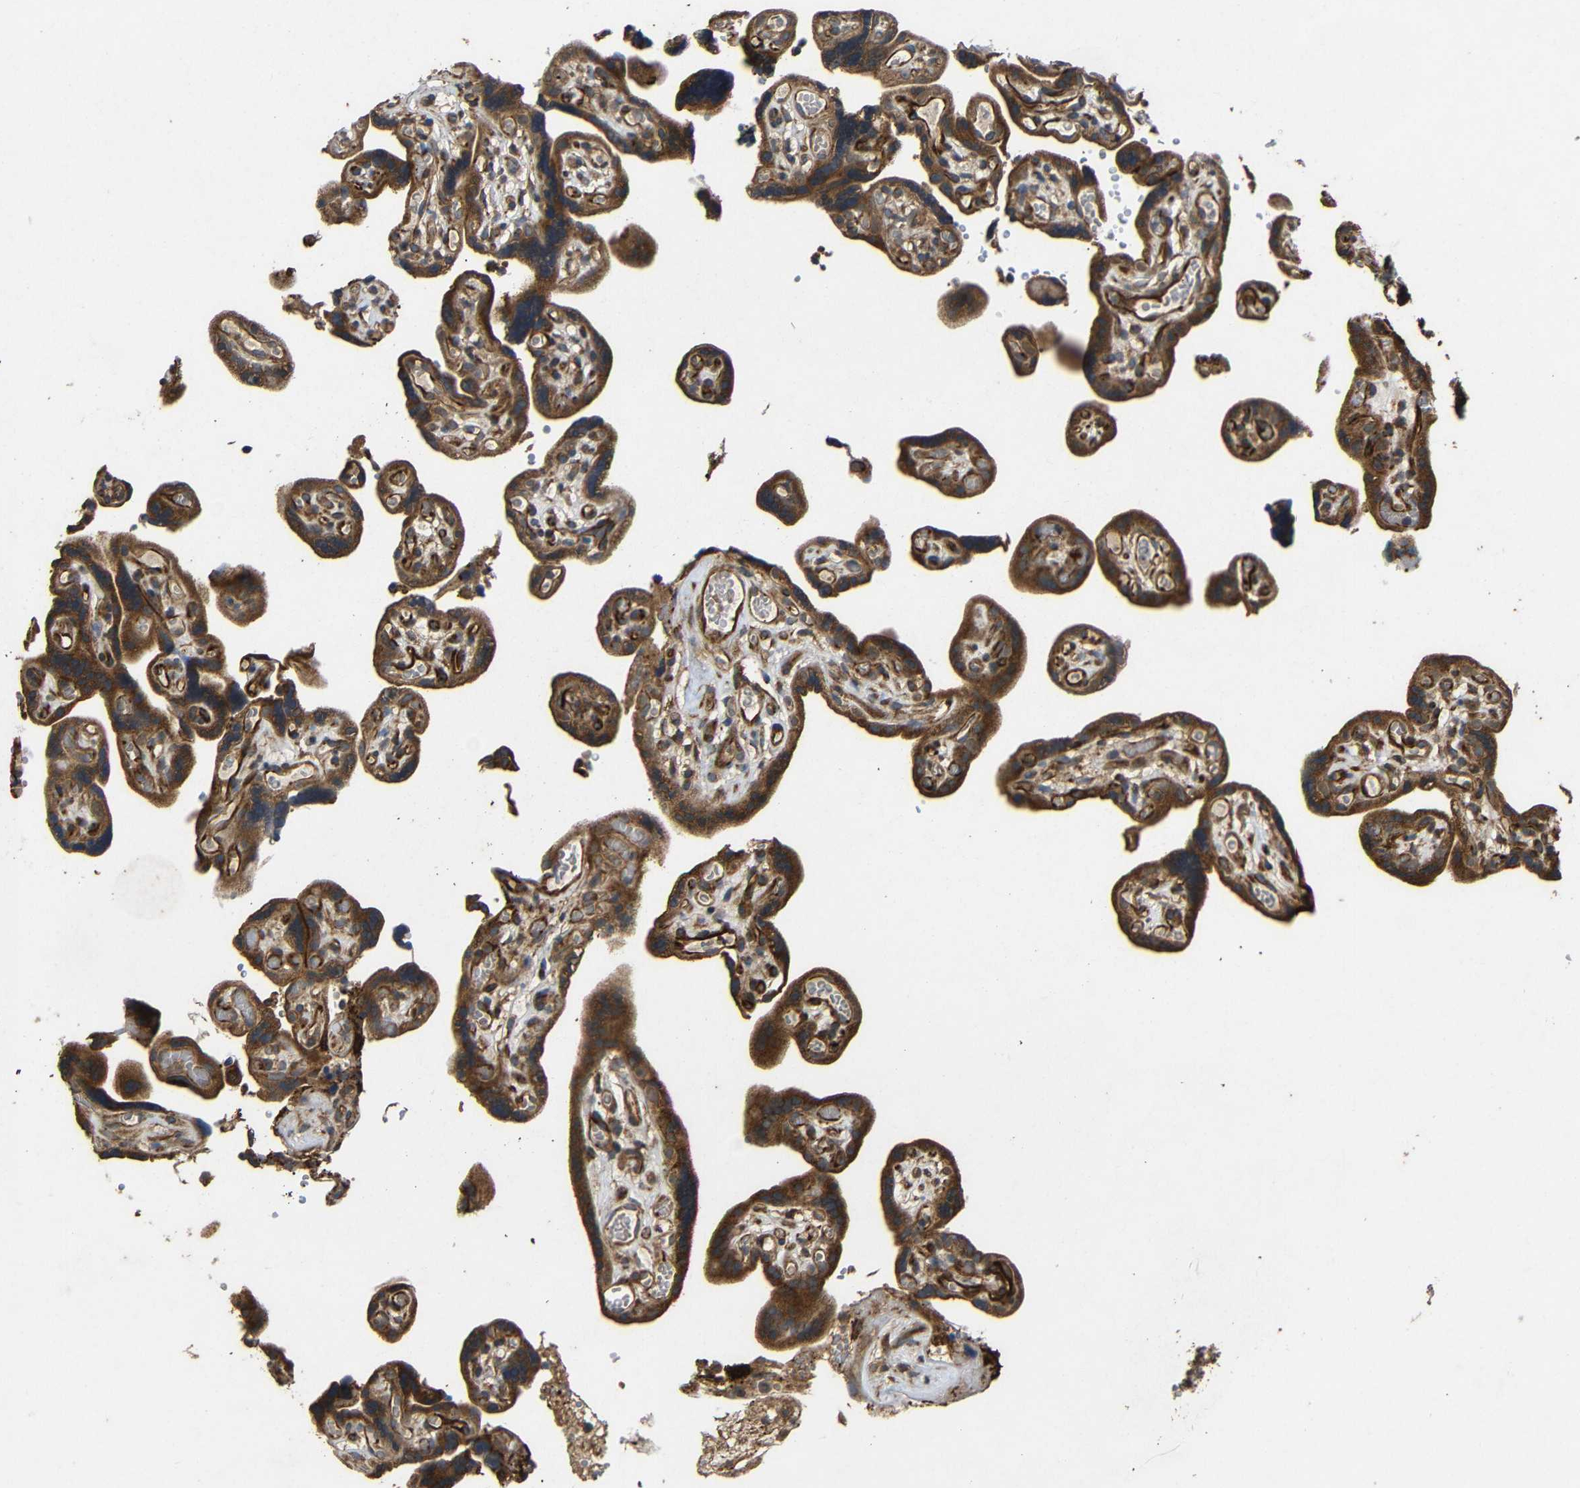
{"staining": {"intensity": "strong", "quantity": ">75%", "location": "cytoplasmic/membranous"}, "tissue": "placenta", "cell_type": "Trophoblastic cells", "image_type": "normal", "snomed": [{"axis": "morphology", "description": "Normal tissue, NOS"}, {"axis": "topography", "description": "Placenta"}], "caption": "Immunohistochemistry micrograph of normal placenta stained for a protein (brown), which exhibits high levels of strong cytoplasmic/membranous staining in about >75% of trophoblastic cells.", "gene": "EIF2S1", "patient": {"sex": "female", "age": 30}}